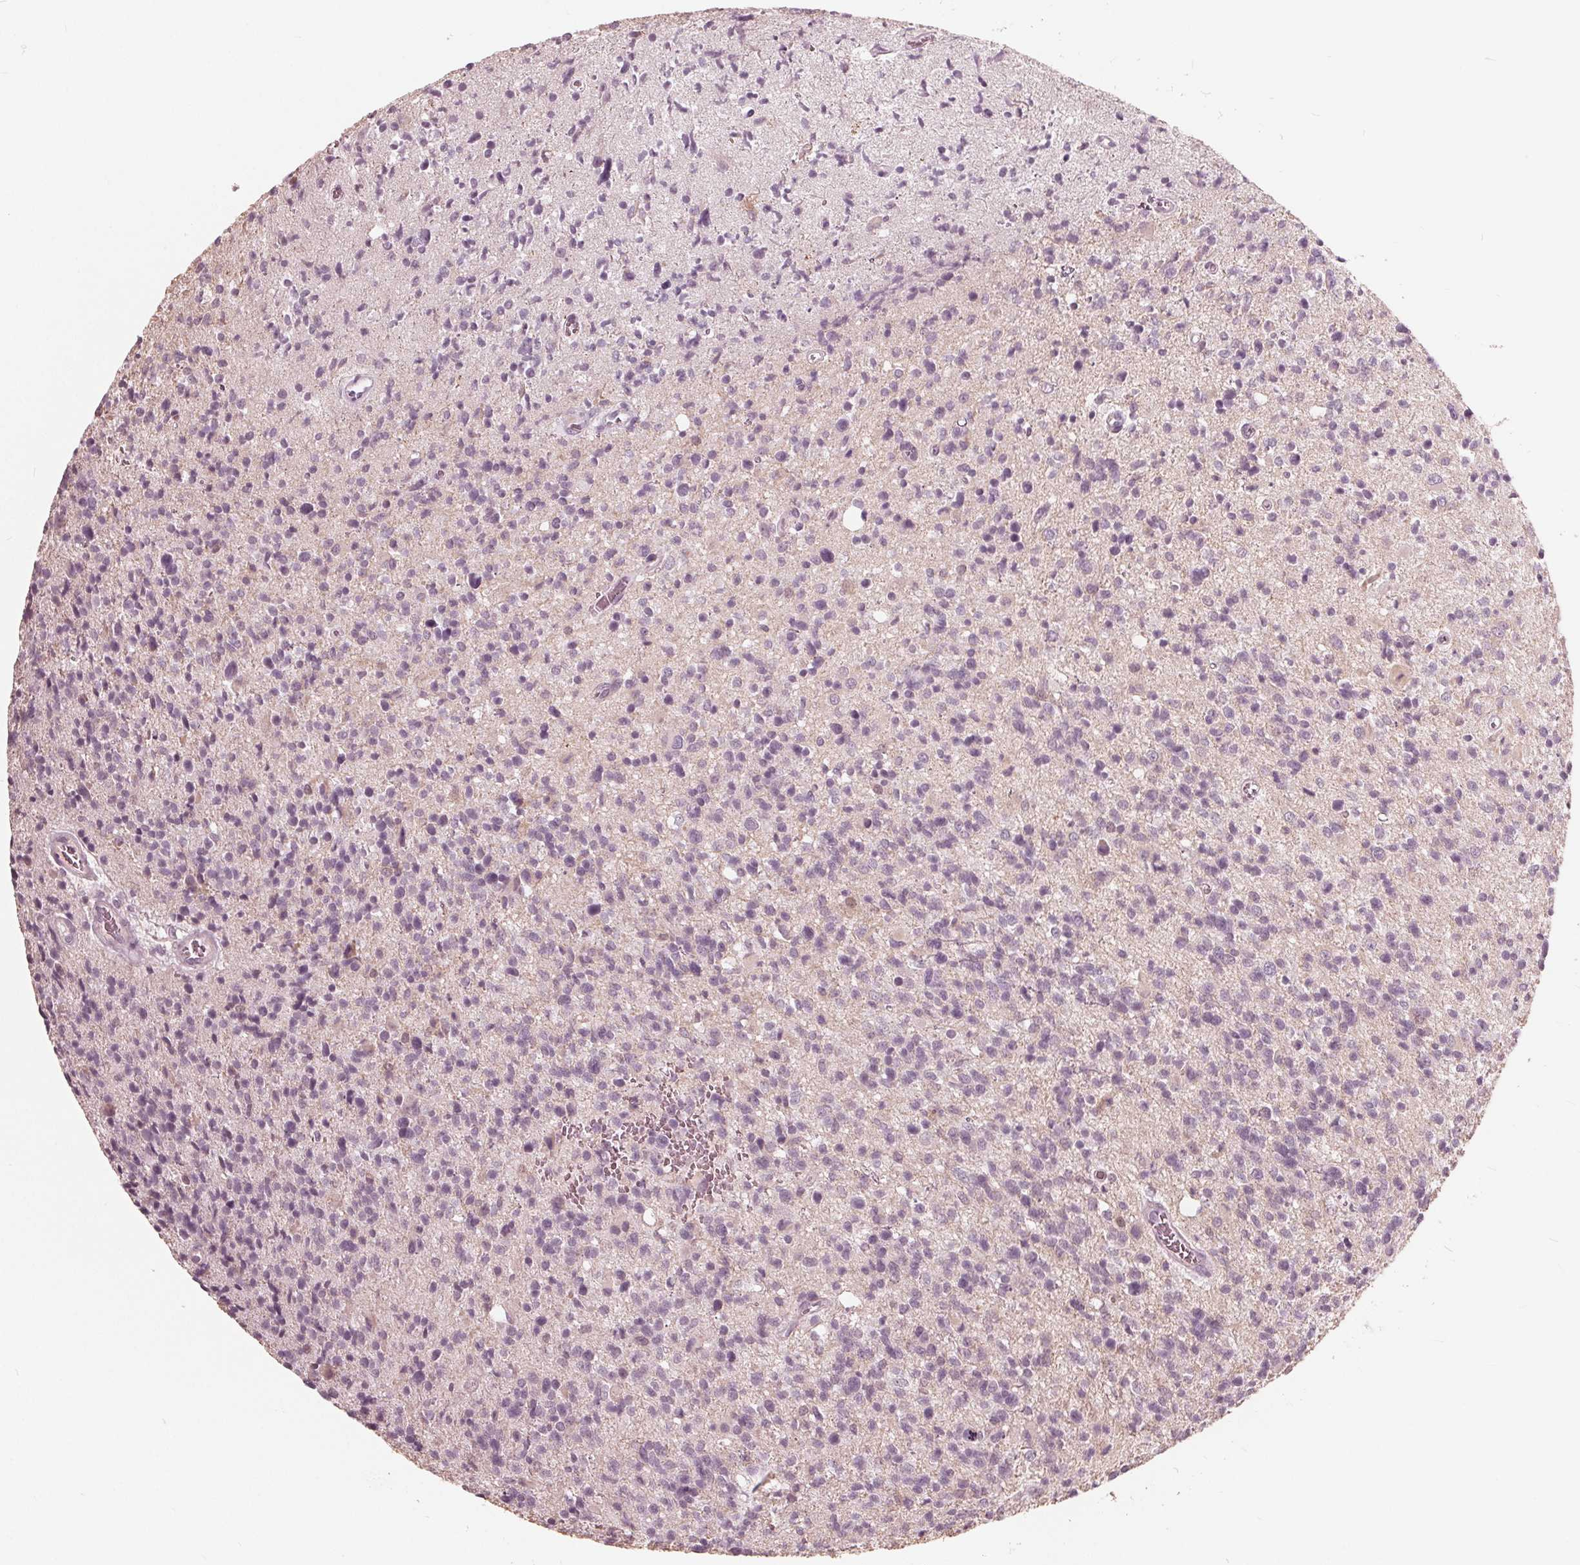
{"staining": {"intensity": "negative", "quantity": "none", "location": "none"}, "tissue": "glioma", "cell_type": "Tumor cells", "image_type": "cancer", "snomed": [{"axis": "morphology", "description": "Glioma, malignant, High grade"}, {"axis": "topography", "description": "Brain"}], "caption": "High power microscopy micrograph of an immunohistochemistry image of glioma, revealing no significant expression in tumor cells. (IHC, brightfield microscopy, high magnification).", "gene": "ING3", "patient": {"sex": "male", "age": 29}}